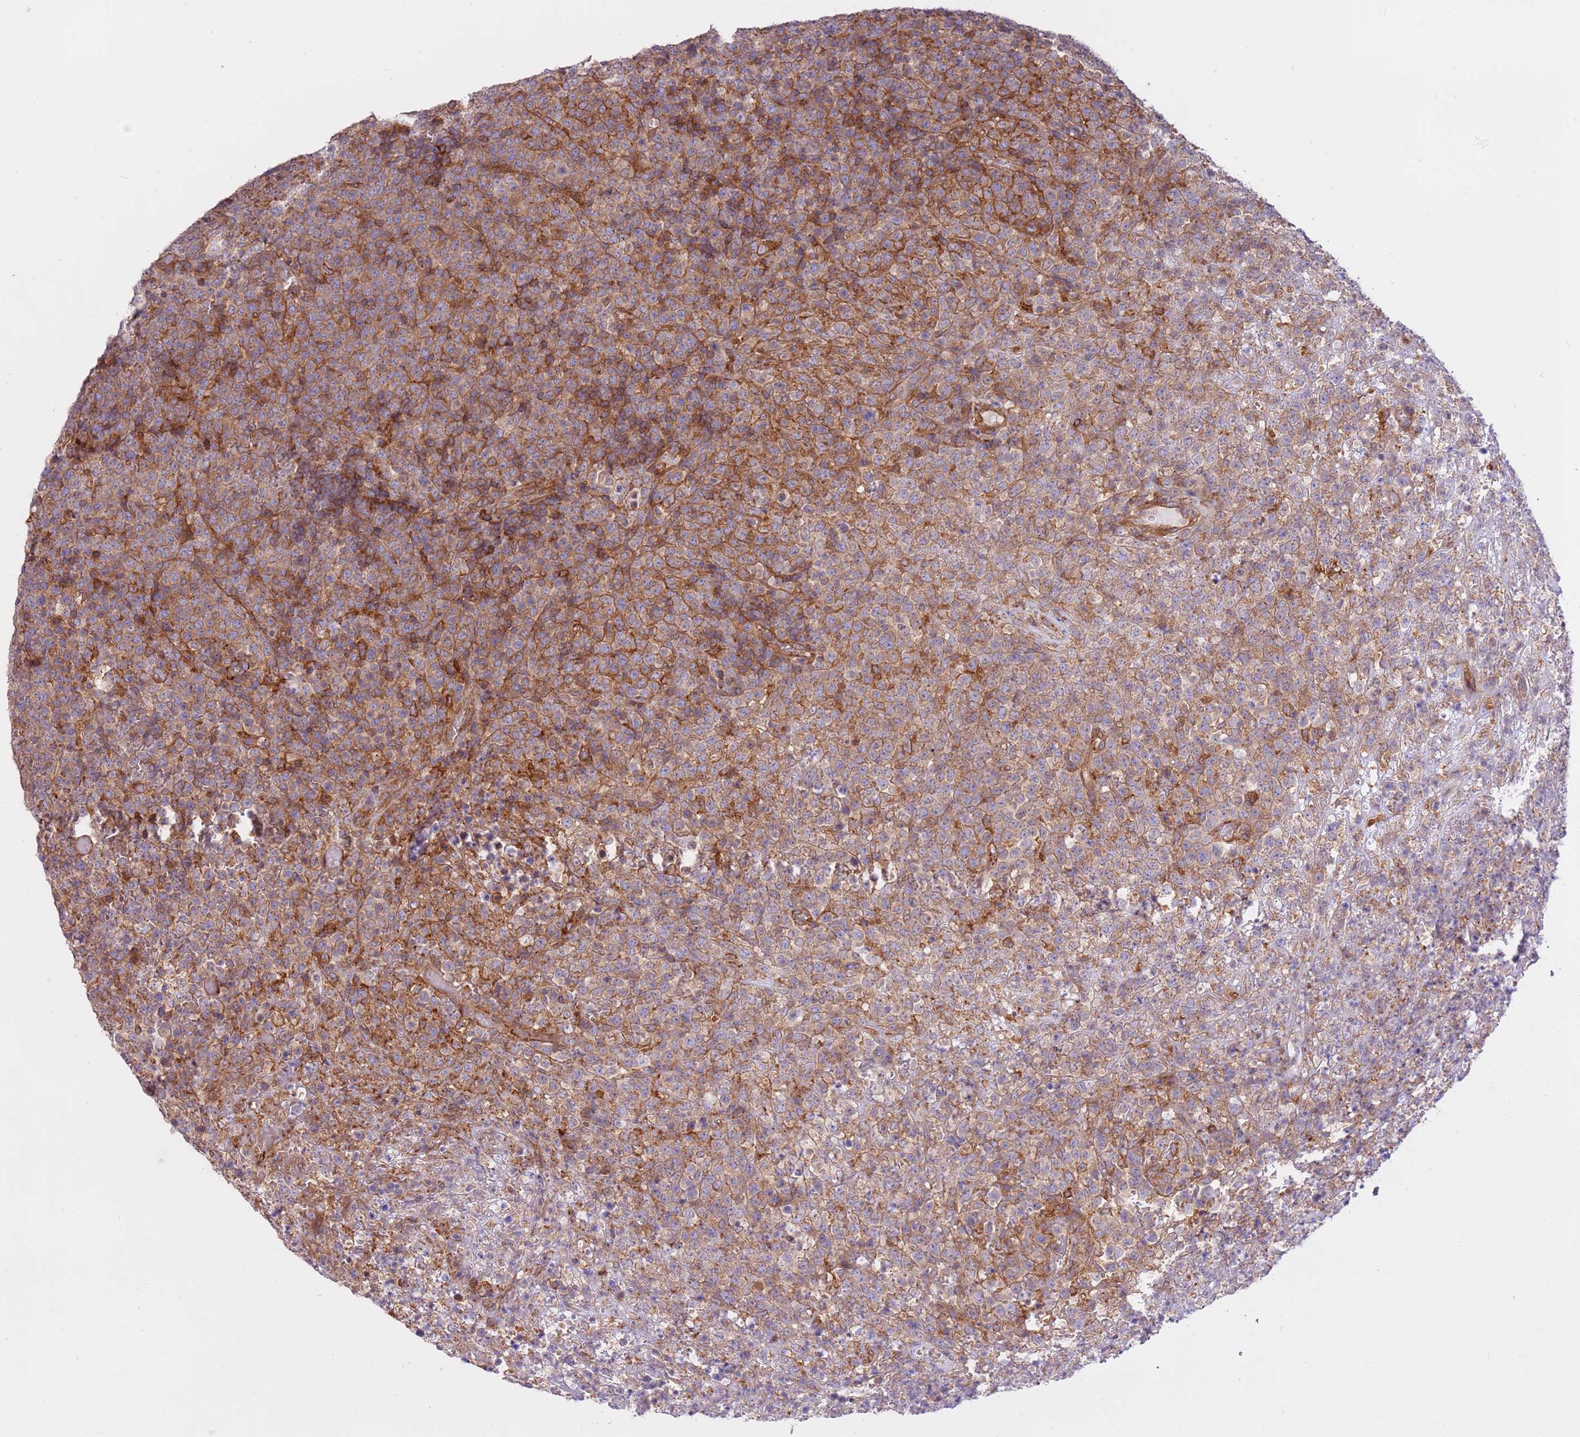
{"staining": {"intensity": "moderate", "quantity": ">75%", "location": "cytoplasmic/membranous"}, "tissue": "lymphoma", "cell_type": "Tumor cells", "image_type": "cancer", "snomed": [{"axis": "morphology", "description": "Malignant lymphoma, non-Hodgkin's type, High grade"}, {"axis": "topography", "description": "Colon"}], "caption": "Moderate cytoplasmic/membranous protein positivity is appreciated in approximately >75% of tumor cells in lymphoma. Using DAB (3,3'-diaminobenzidine) (brown) and hematoxylin (blue) stains, captured at high magnification using brightfield microscopy.", "gene": "DDX19B", "patient": {"sex": "female", "age": 53}}